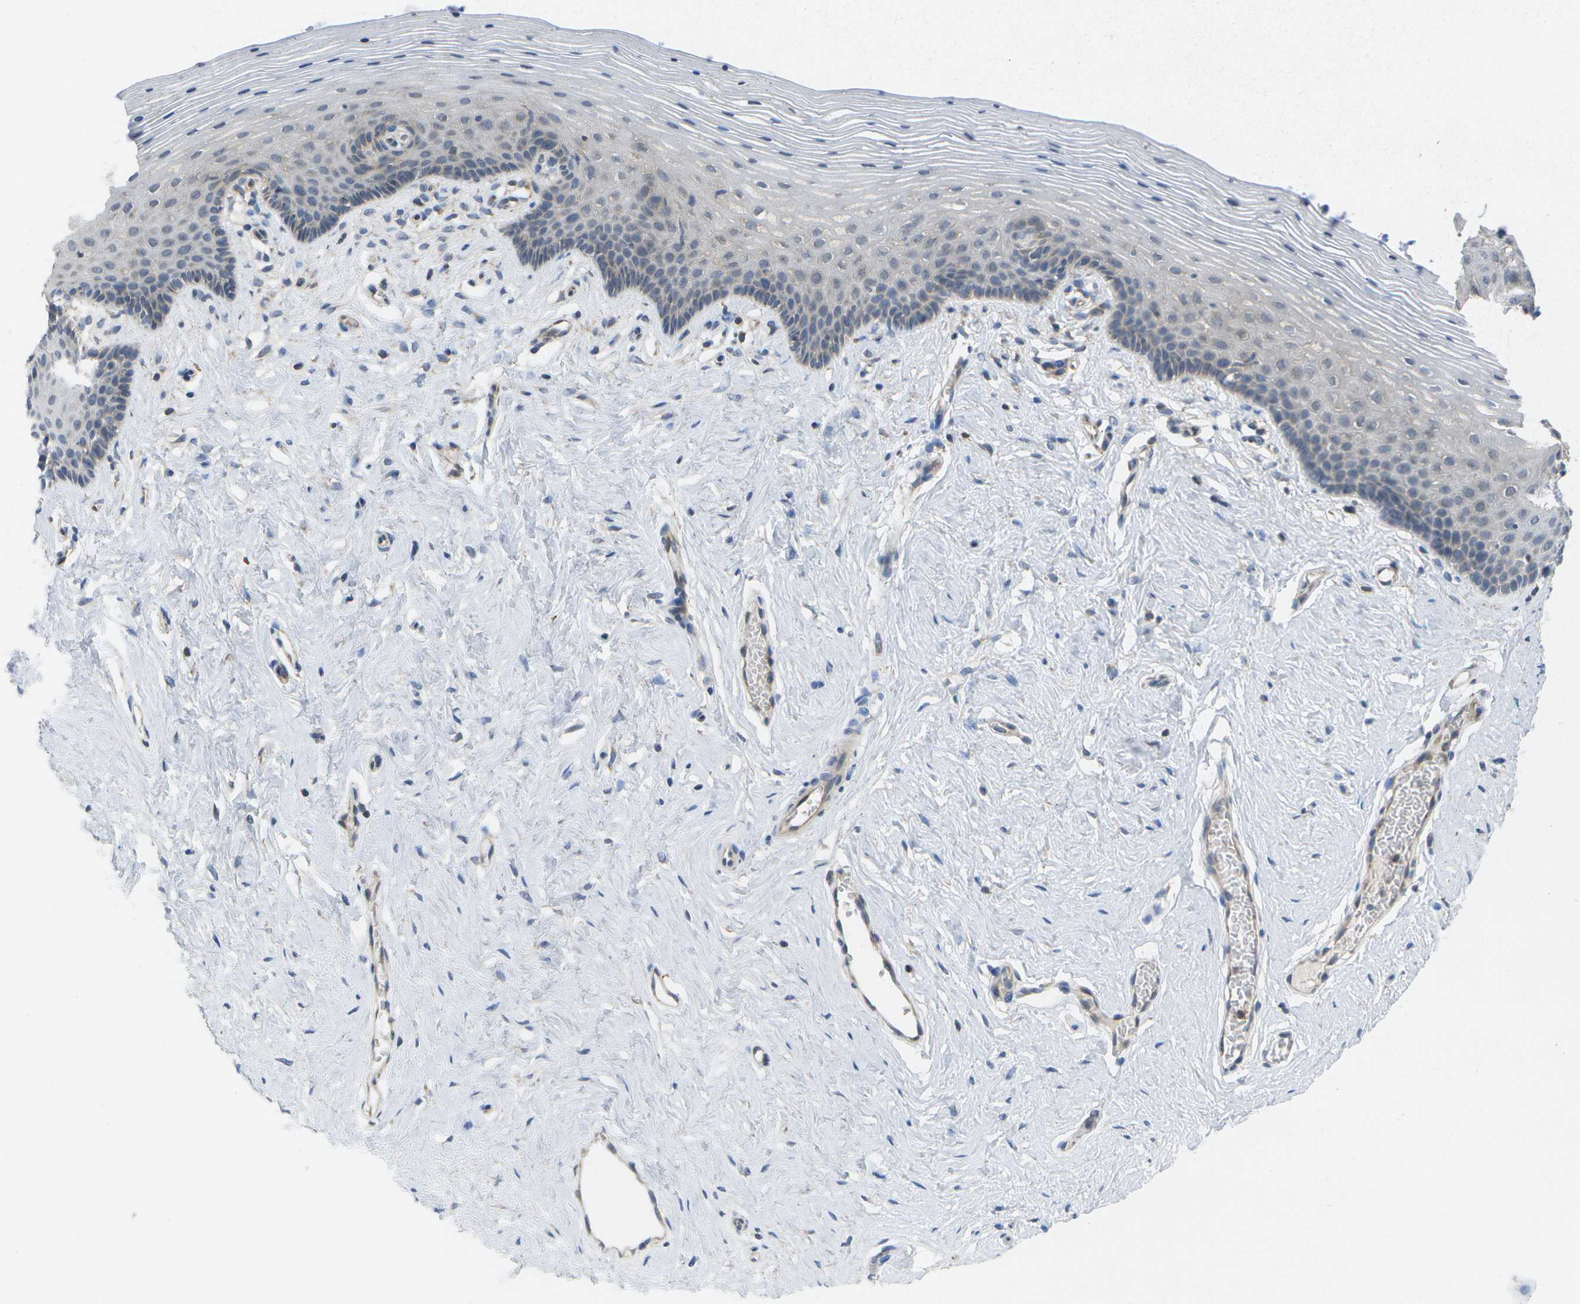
{"staining": {"intensity": "weak", "quantity": "25%-75%", "location": "cytoplasmic/membranous"}, "tissue": "vagina", "cell_type": "Squamous epithelial cells", "image_type": "normal", "snomed": [{"axis": "morphology", "description": "Normal tissue, NOS"}, {"axis": "topography", "description": "Vagina"}], "caption": "Vagina stained for a protein exhibits weak cytoplasmic/membranous positivity in squamous epithelial cells. The protein of interest is shown in brown color, while the nuclei are stained blue.", "gene": "DPM3", "patient": {"sex": "female", "age": 32}}